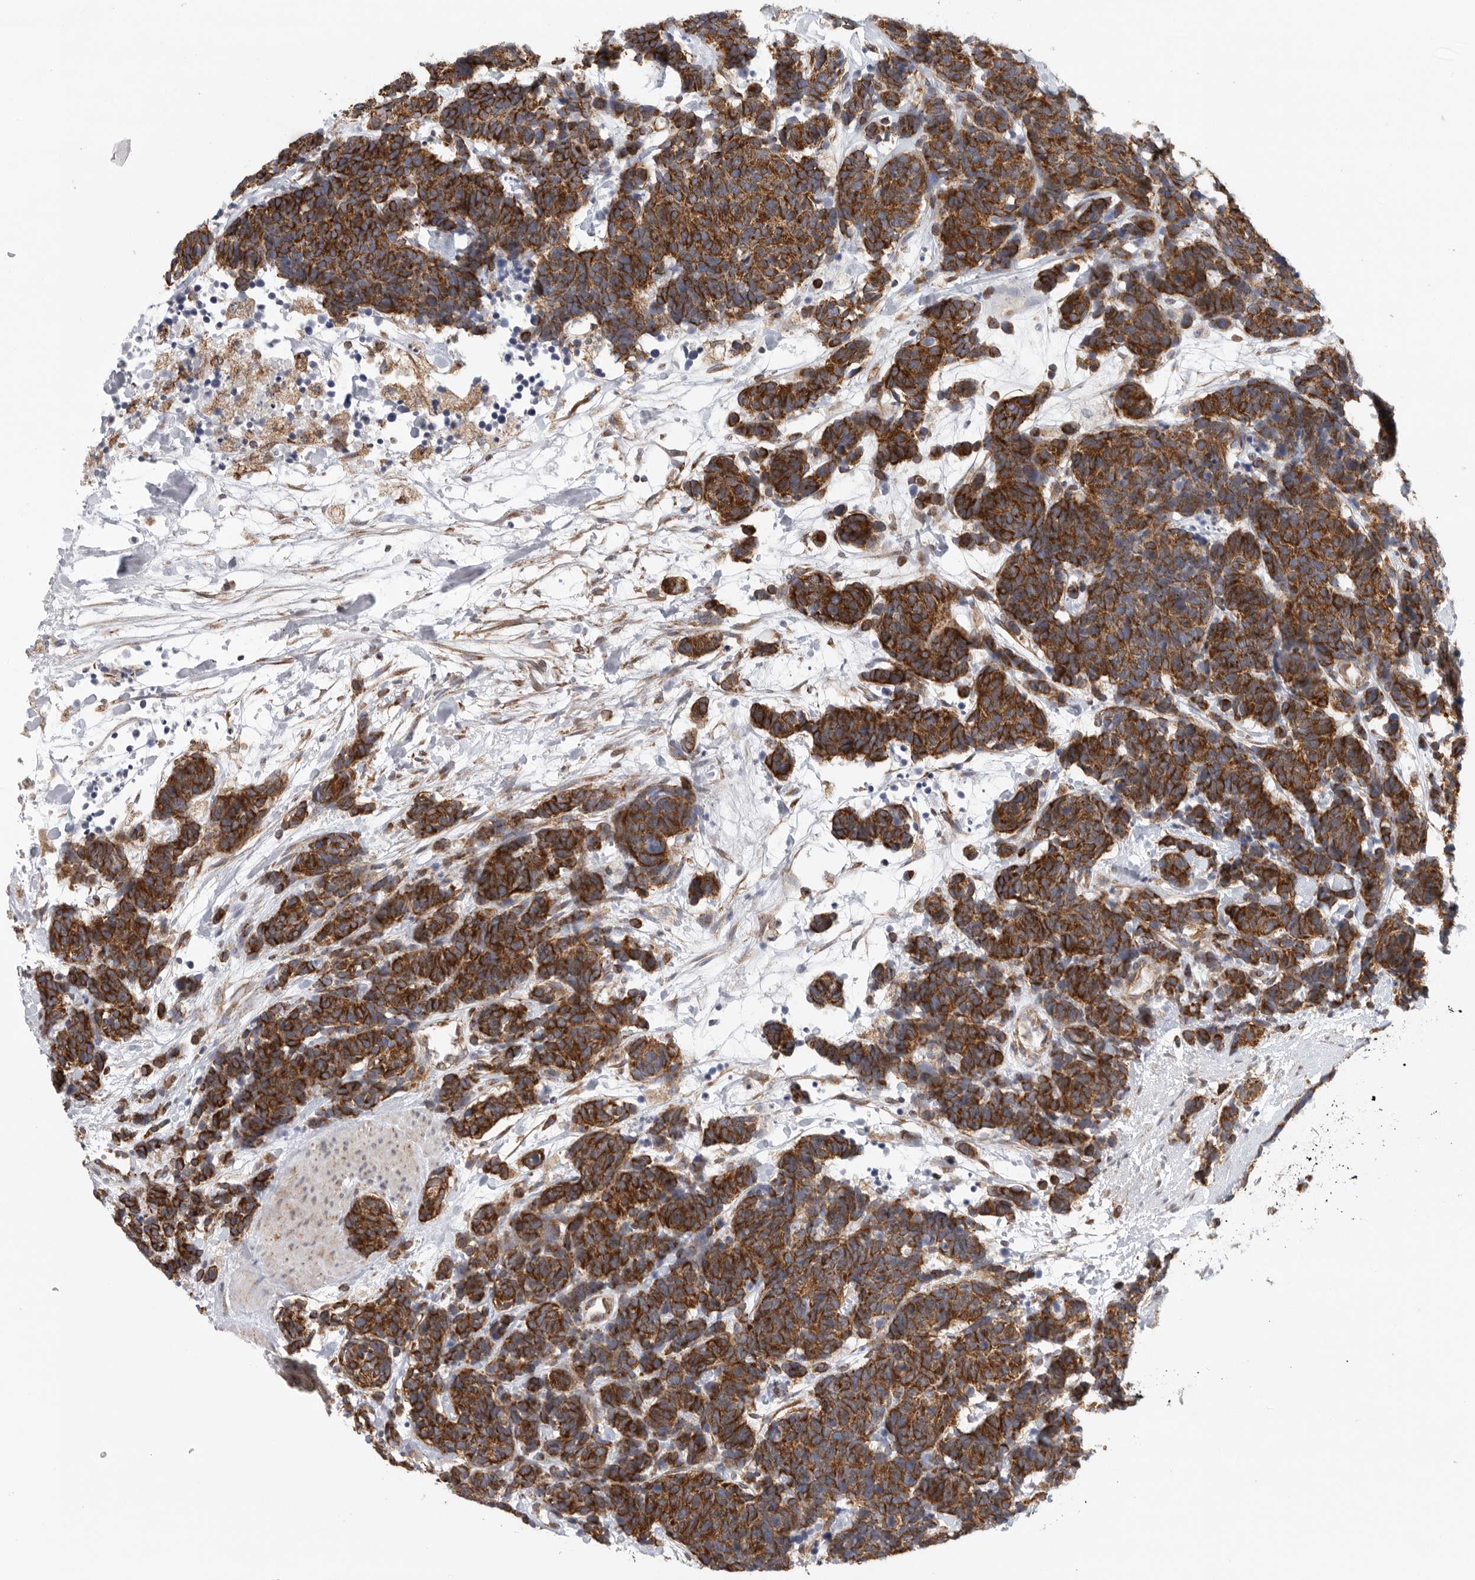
{"staining": {"intensity": "strong", "quantity": ">75%", "location": "cytoplasmic/membranous"}, "tissue": "carcinoid", "cell_type": "Tumor cells", "image_type": "cancer", "snomed": [{"axis": "morphology", "description": "Carcinoma, NOS"}, {"axis": "morphology", "description": "Carcinoid, malignant, NOS"}, {"axis": "topography", "description": "Urinary bladder"}], "caption": "Protein expression analysis of carcinoid reveals strong cytoplasmic/membranous staining in about >75% of tumor cells.", "gene": "FKBP8", "patient": {"sex": "male", "age": 57}}